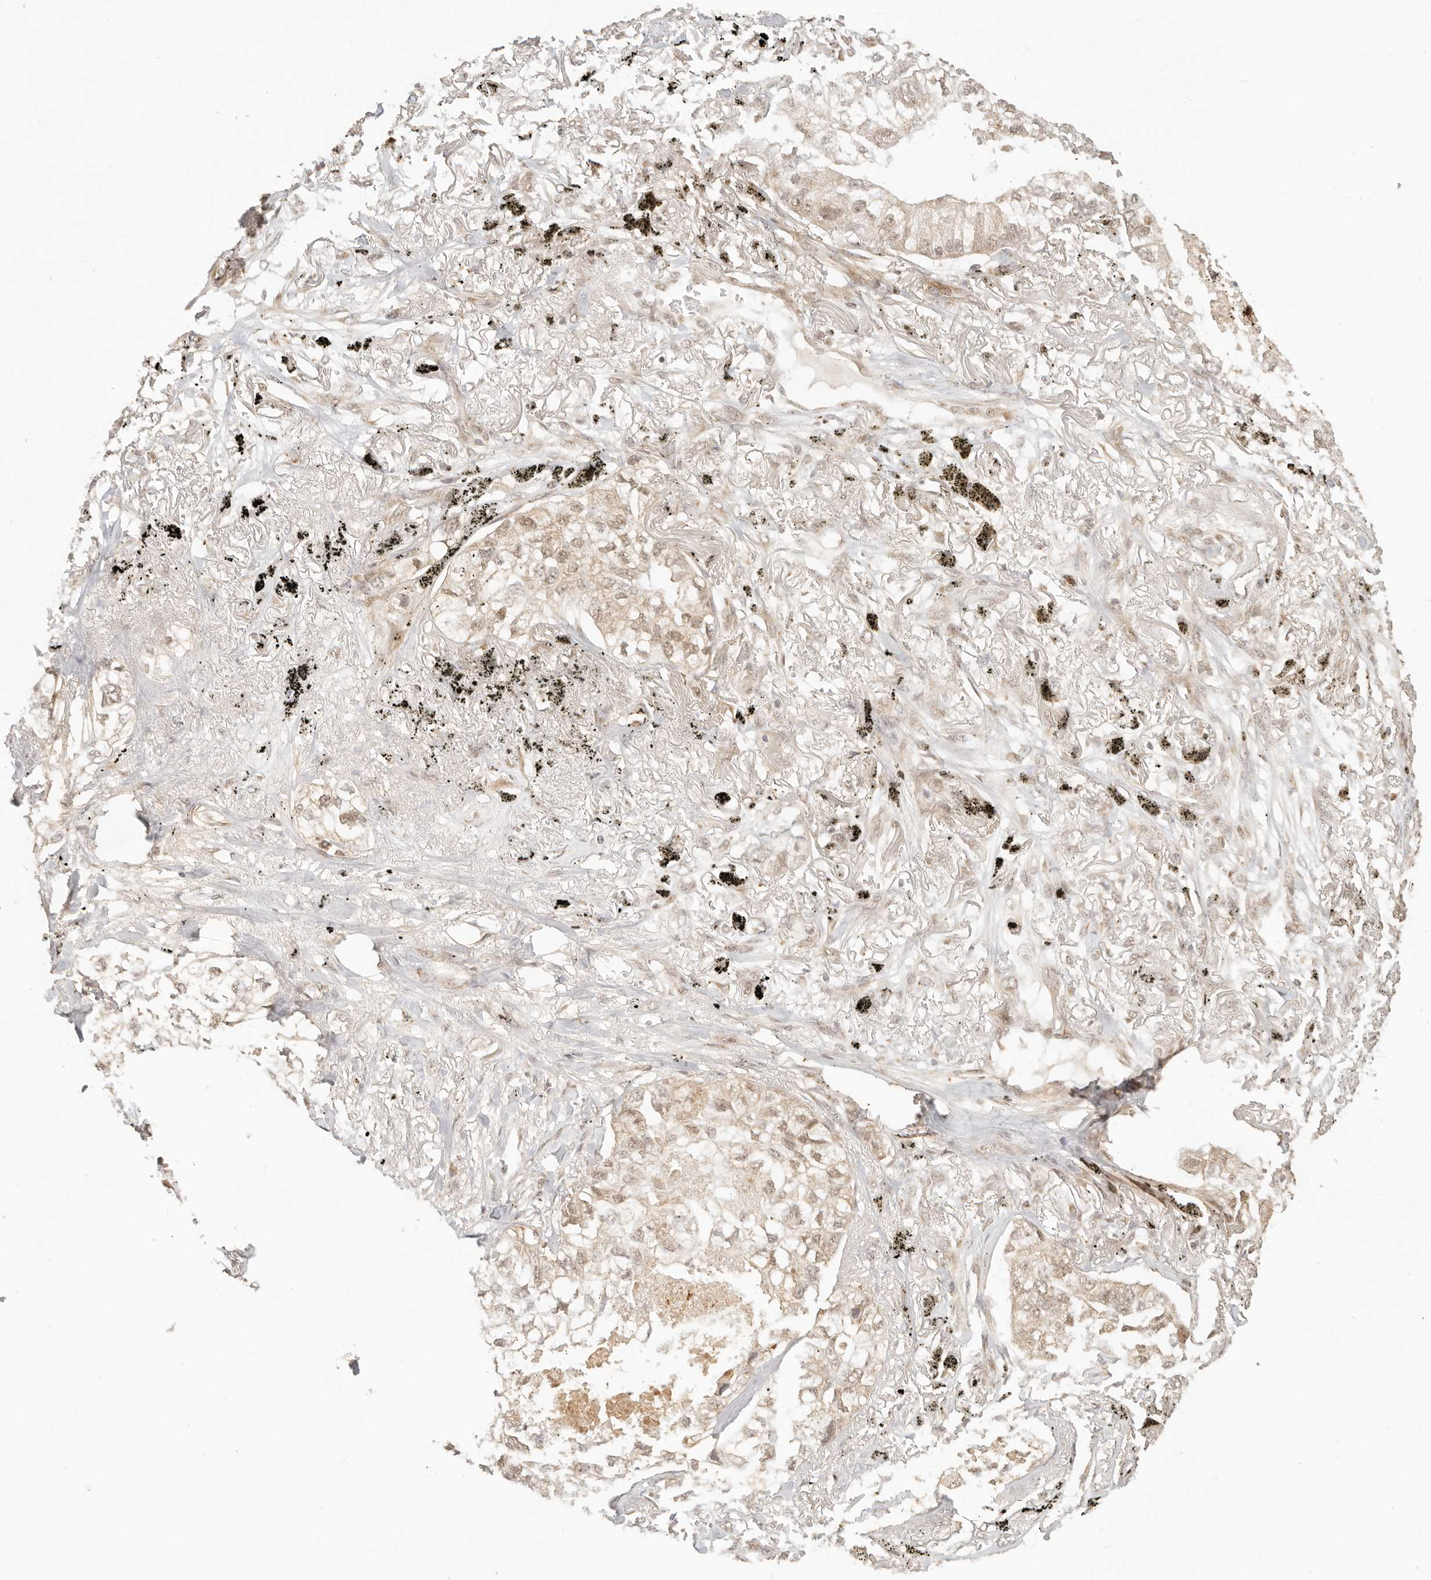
{"staining": {"intensity": "weak", "quantity": "25%-75%", "location": "cytoplasmic/membranous,nuclear"}, "tissue": "lung cancer", "cell_type": "Tumor cells", "image_type": "cancer", "snomed": [{"axis": "morphology", "description": "Adenocarcinoma, NOS"}, {"axis": "topography", "description": "Lung"}], "caption": "Weak cytoplasmic/membranous and nuclear expression is present in about 25%-75% of tumor cells in adenocarcinoma (lung). The staining was performed using DAB to visualize the protein expression in brown, while the nuclei were stained in blue with hematoxylin (Magnification: 20x).", "gene": "INTS11", "patient": {"sex": "male", "age": 65}}